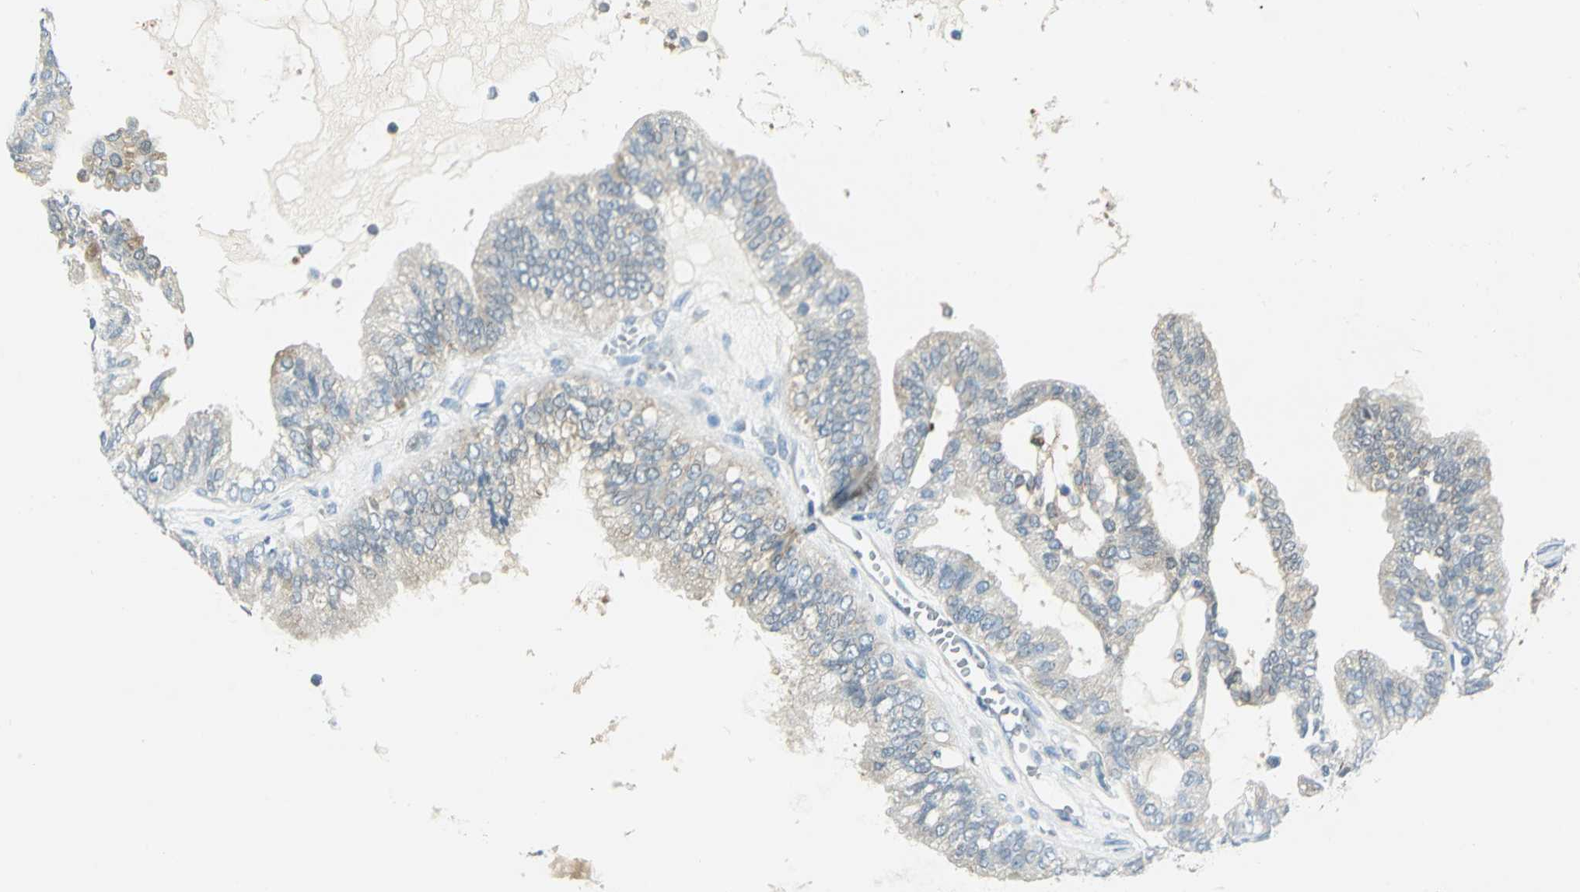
{"staining": {"intensity": "moderate", "quantity": "<25%", "location": "cytoplasmic/membranous"}, "tissue": "ovarian cancer", "cell_type": "Tumor cells", "image_type": "cancer", "snomed": [{"axis": "morphology", "description": "Carcinoma, NOS"}, {"axis": "morphology", "description": "Carcinoma, endometroid"}, {"axis": "topography", "description": "Ovary"}], "caption": "Ovarian cancer stained for a protein (brown) reveals moderate cytoplasmic/membranous positive expression in approximately <25% of tumor cells.", "gene": "ALDOA", "patient": {"sex": "female", "age": 50}}